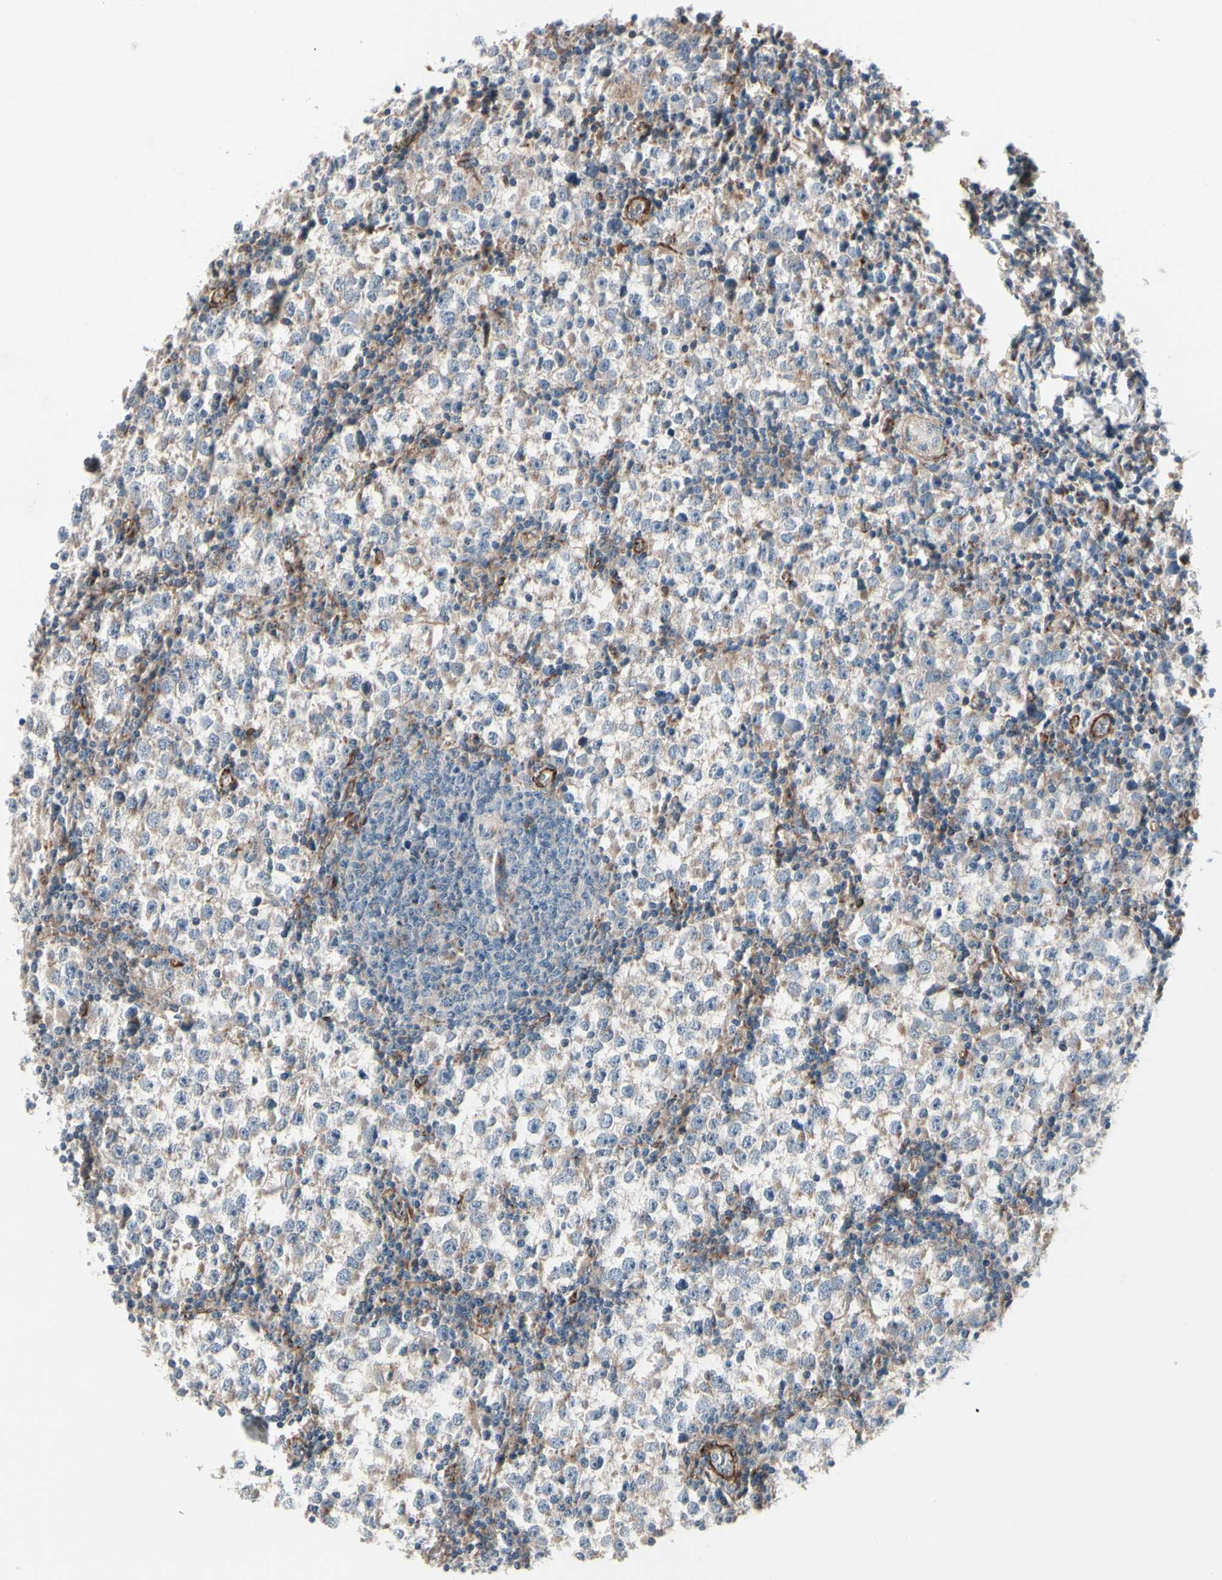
{"staining": {"intensity": "weak", "quantity": "25%-75%", "location": "cytoplasmic/membranous"}, "tissue": "testis cancer", "cell_type": "Tumor cells", "image_type": "cancer", "snomed": [{"axis": "morphology", "description": "Seminoma, NOS"}, {"axis": "topography", "description": "Testis"}], "caption": "Testis cancer (seminoma) stained for a protein shows weak cytoplasmic/membranous positivity in tumor cells. The protein of interest is stained brown, and the nuclei are stained in blue (DAB IHC with brightfield microscopy, high magnification).", "gene": "PRKAR2B", "patient": {"sex": "male", "age": 65}}